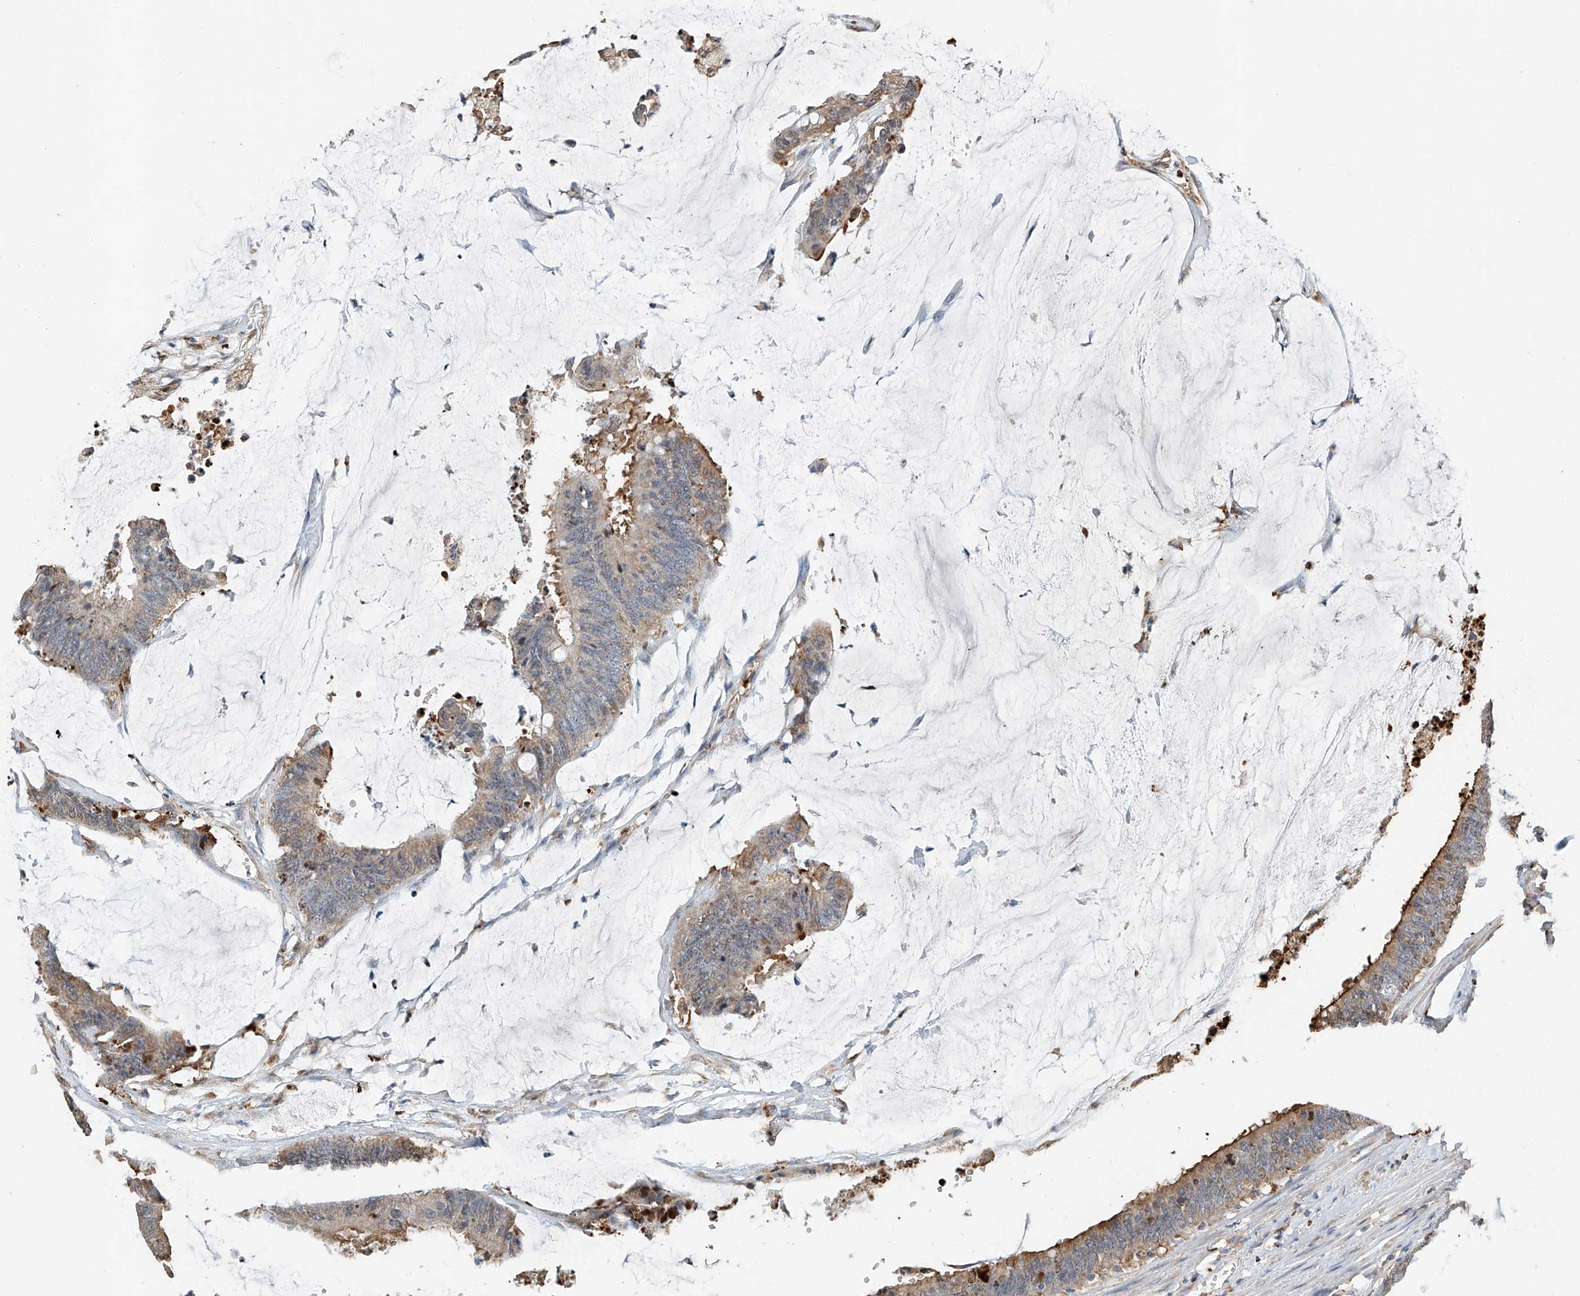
{"staining": {"intensity": "moderate", "quantity": "<25%", "location": "cytoplasmic/membranous"}, "tissue": "colorectal cancer", "cell_type": "Tumor cells", "image_type": "cancer", "snomed": [{"axis": "morphology", "description": "Adenocarcinoma, NOS"}, {"axis": "topography", "description": "Rectum"}], "caption": "A brown stain highlights moderate cytoplasmic/membranous expression of a protein in colorectal cancer (adenocarcinoma) tumor cells. (DAB IHC, brown staining for protein, blue staining for nuclei).", "gene": "CTDP1", "patient": {"sex": "female", "age": 66}}